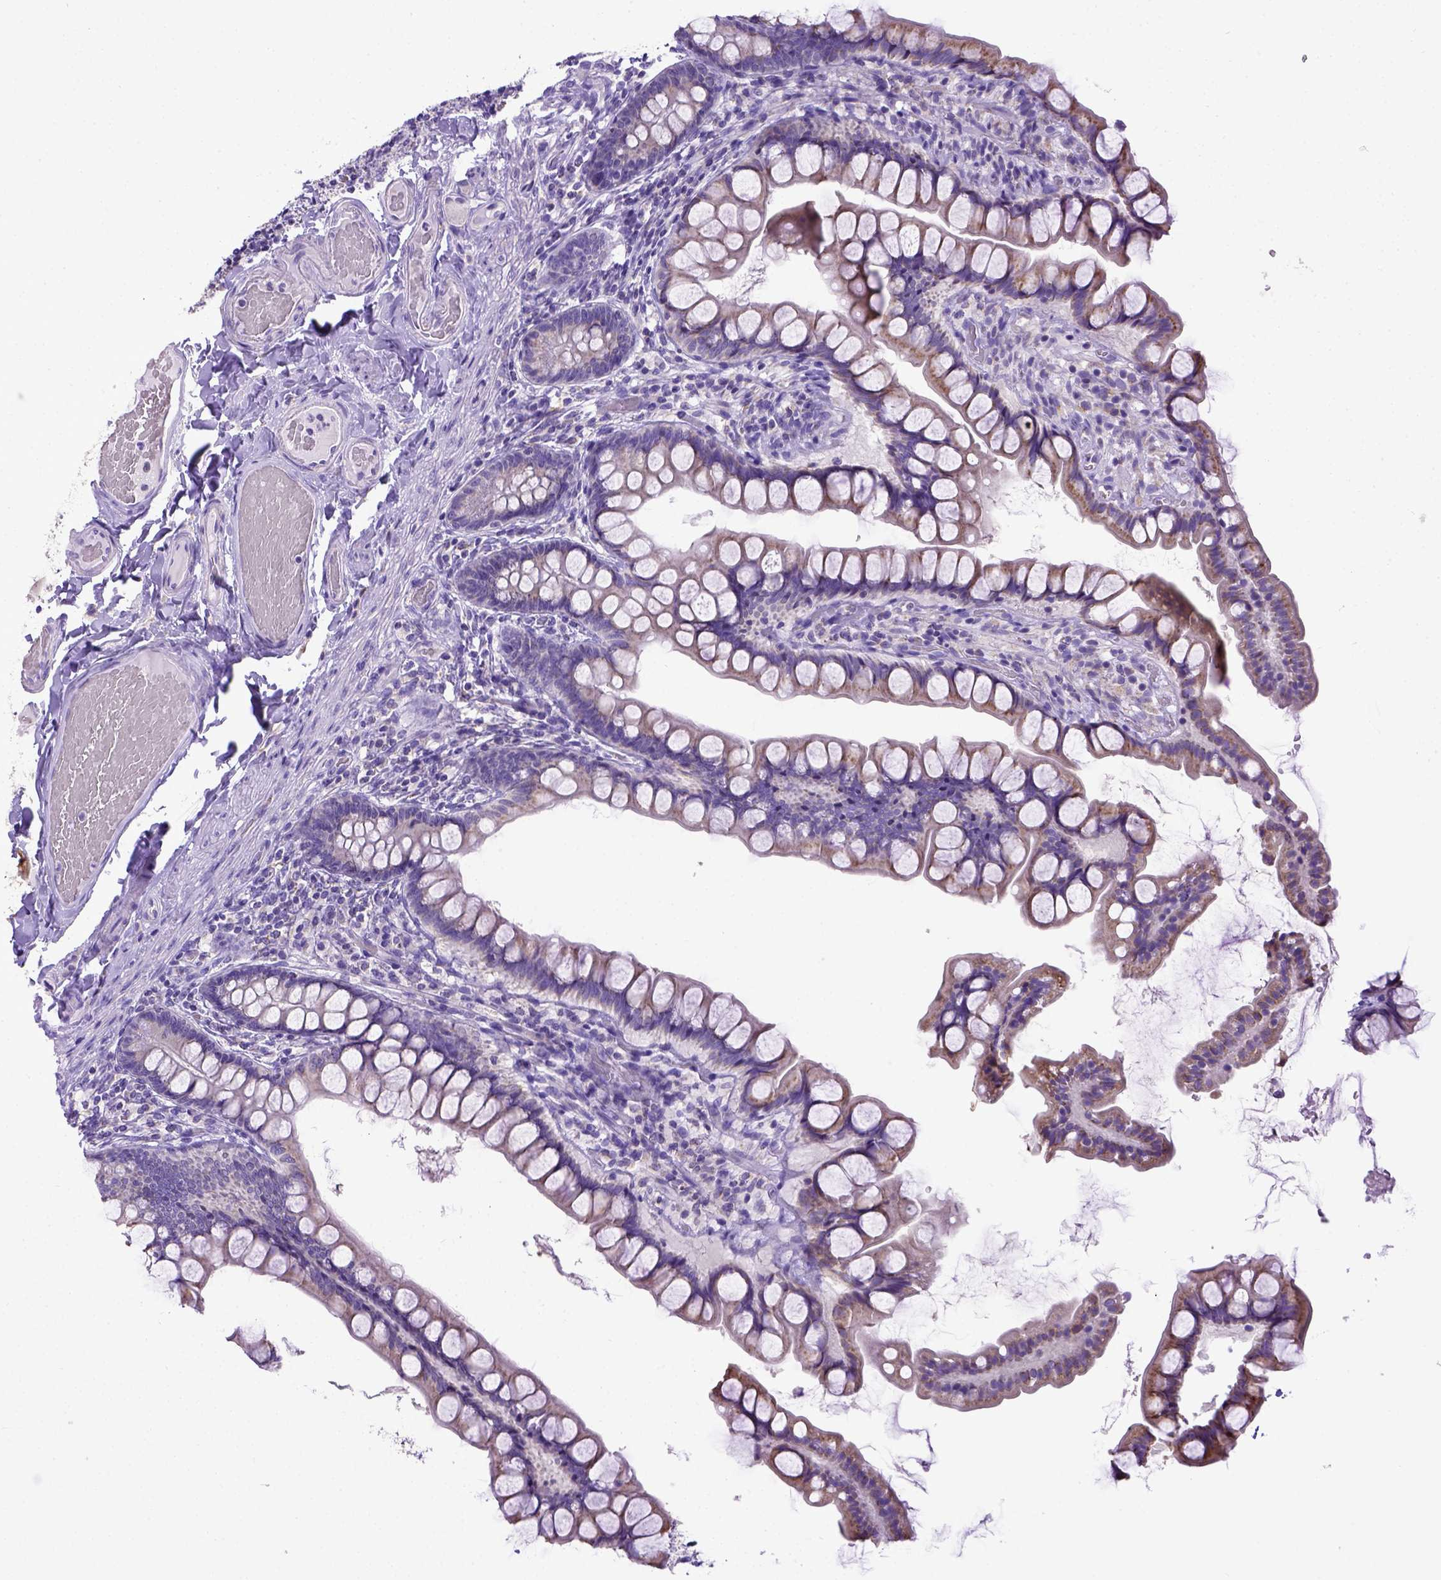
{"staining": {"intensity": "weak", "quantity": "25%-75%", "location": "cytoplasmic/membranous"}, "tissue": "small intestine", "cell_type": "Glandular cells", "image_type": "normal", "snomed": [{"axis": "morphology", "description": "Normal tissue, NOS"}, {"axis": "topography", "description": "Small intestine"}], "caption": "Benign small intestine was stained to show a protein in brown. There is low levels of weak cytoplasmic/membranous staining in about 25%-75% of glandular cells.", "gene": "SPEF1", "patient": {"sex": "male", "age": 70}}